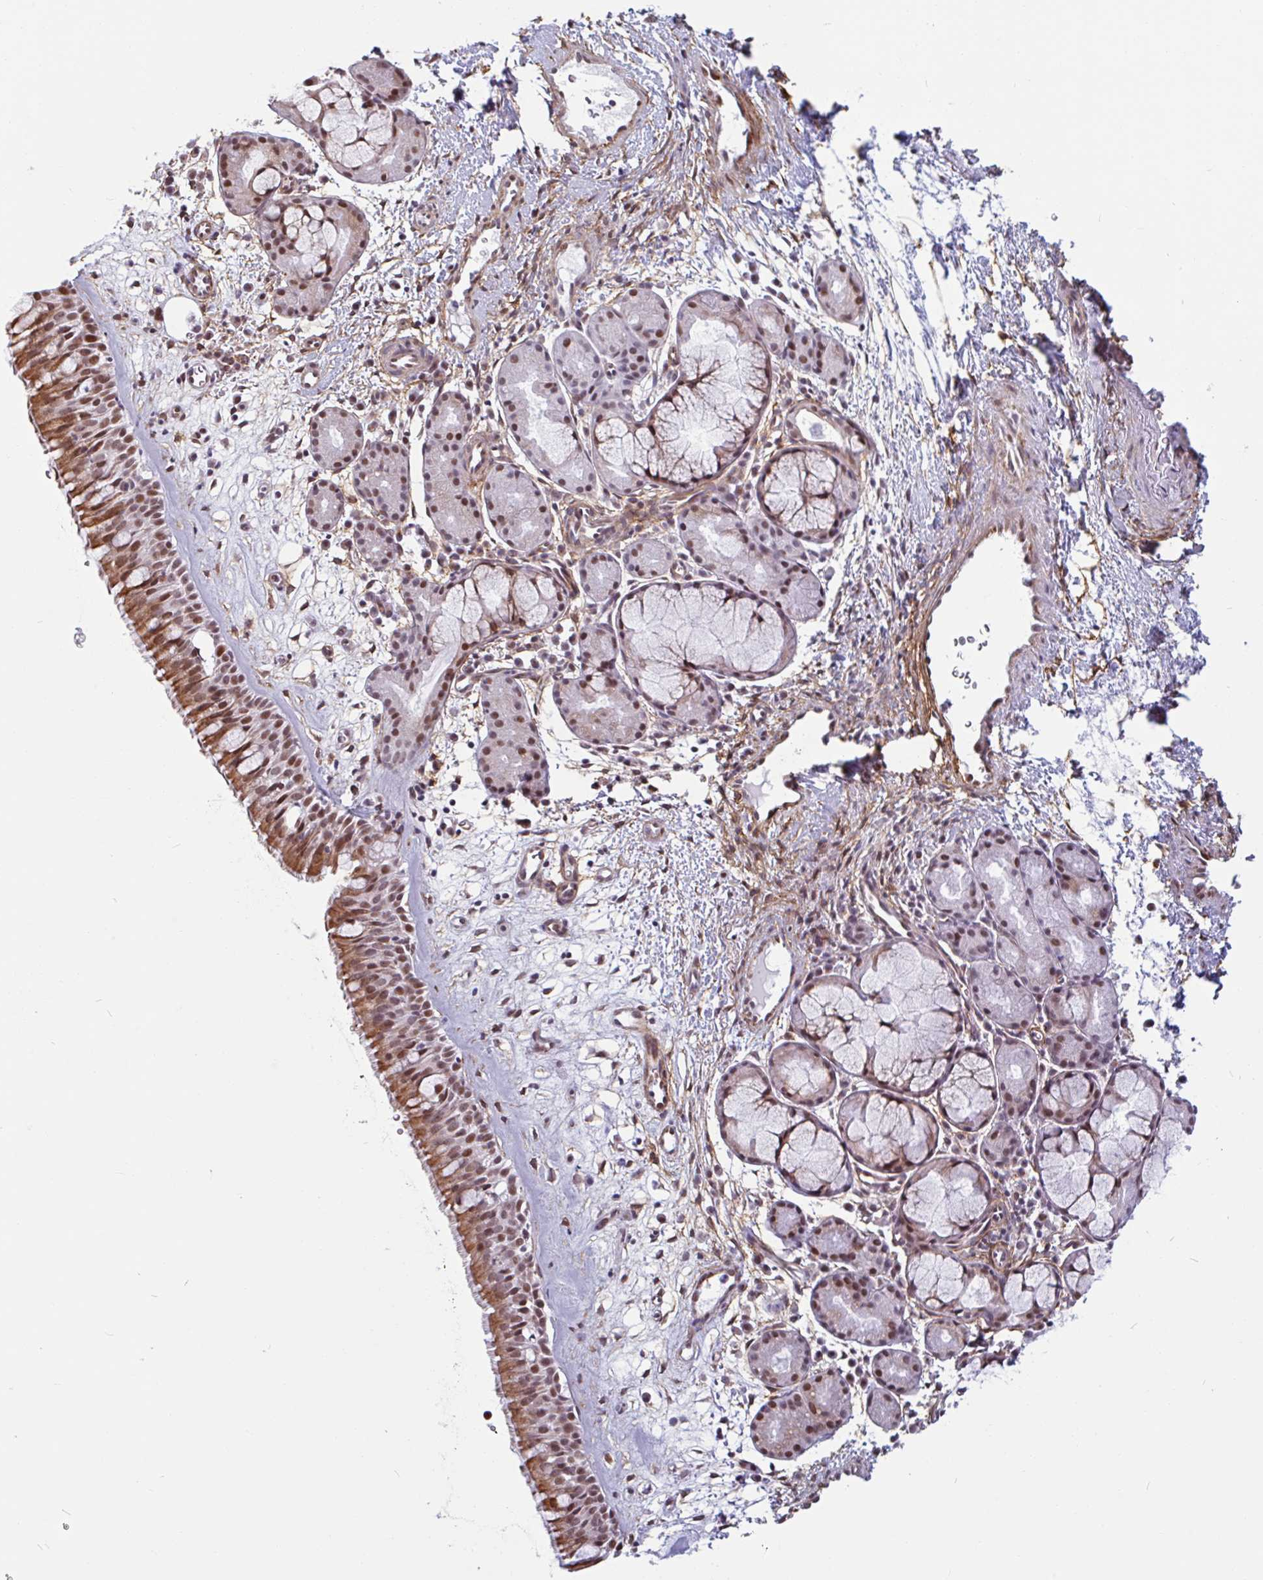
{"staining": {"intensity": "moderate", "quantity": ">75%", "location": "cytoplasmic/membranous,nuclear"}, "tissue": "nasopharynx", "cell_type": "Respiratory epithelial cells", "image_type": "normal", "snomed": [{"axis": "morphology", "description": "Normal tissue, NOS"}, {"axis": "topography", "description": "Nasopharynx"}], "caption": "A high-resolution histopathology image shows IHC staining of benign nasopharynx, which exhibits moderate cytoplasmic/membranous,nuclear staining in about >75% of respiratory epithelial cells.", "gene": "TMEM119", "patient": {"sex": "male", "age": 65}}